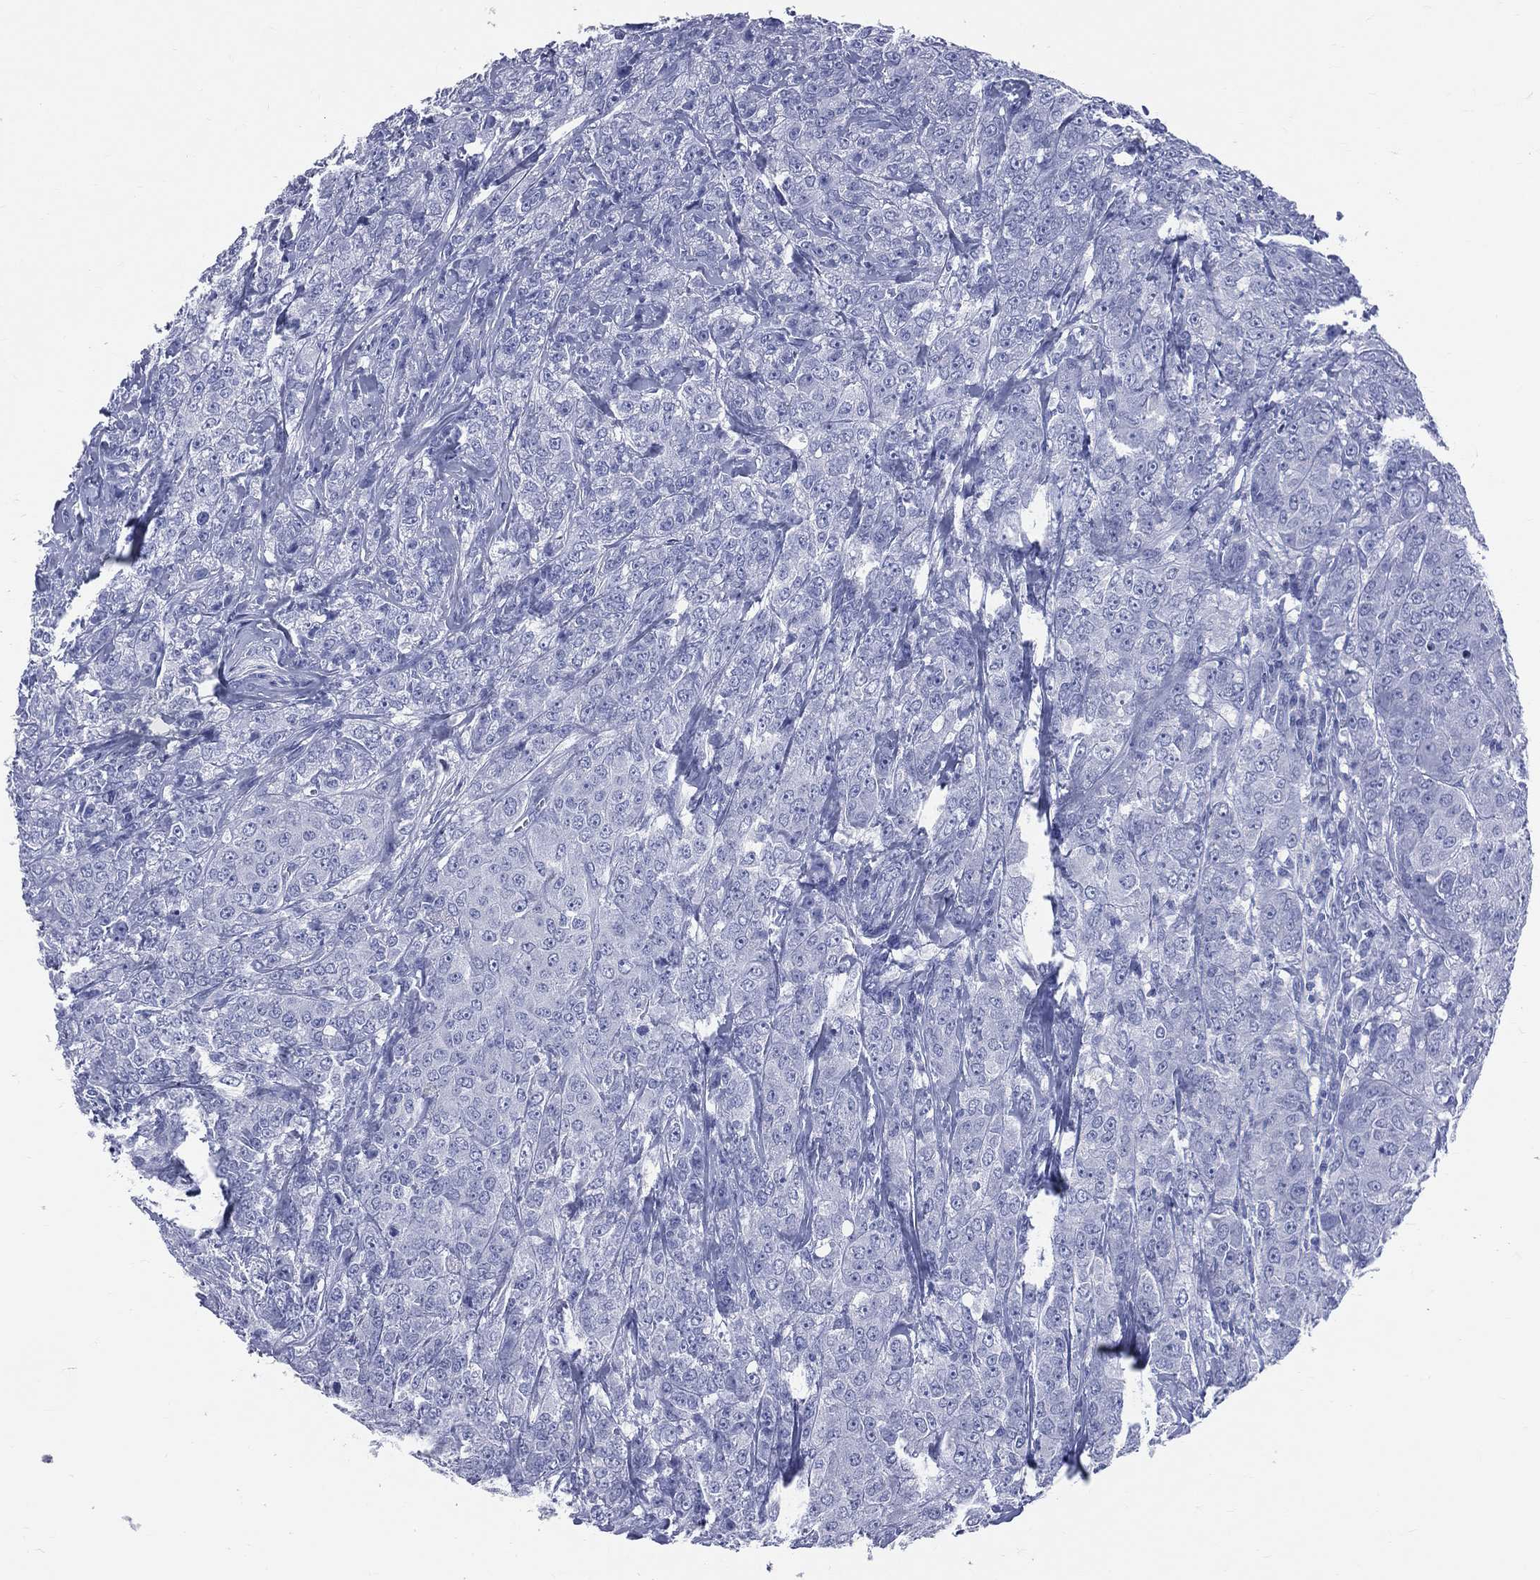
{"staining": {"intensity": "negative", "quantity": "none", "location": "none"}, "tissue": "breast cancer", "cell_type": "Tumor cells", "image_type": "cancer", "snomed": [{"axis": "morphology", "description": "Duct carcinoma"}, {"axis": "topography", "description": "Breast"}], "caption": "DAB (3,3'-diaminobenzidine) immunohistochemical staining of breast intraductal carcinoma reveals no significant positivity in tumor cells.", "gene": "PGLYRP1", "patient": {"sex": "female", "age": 43}}